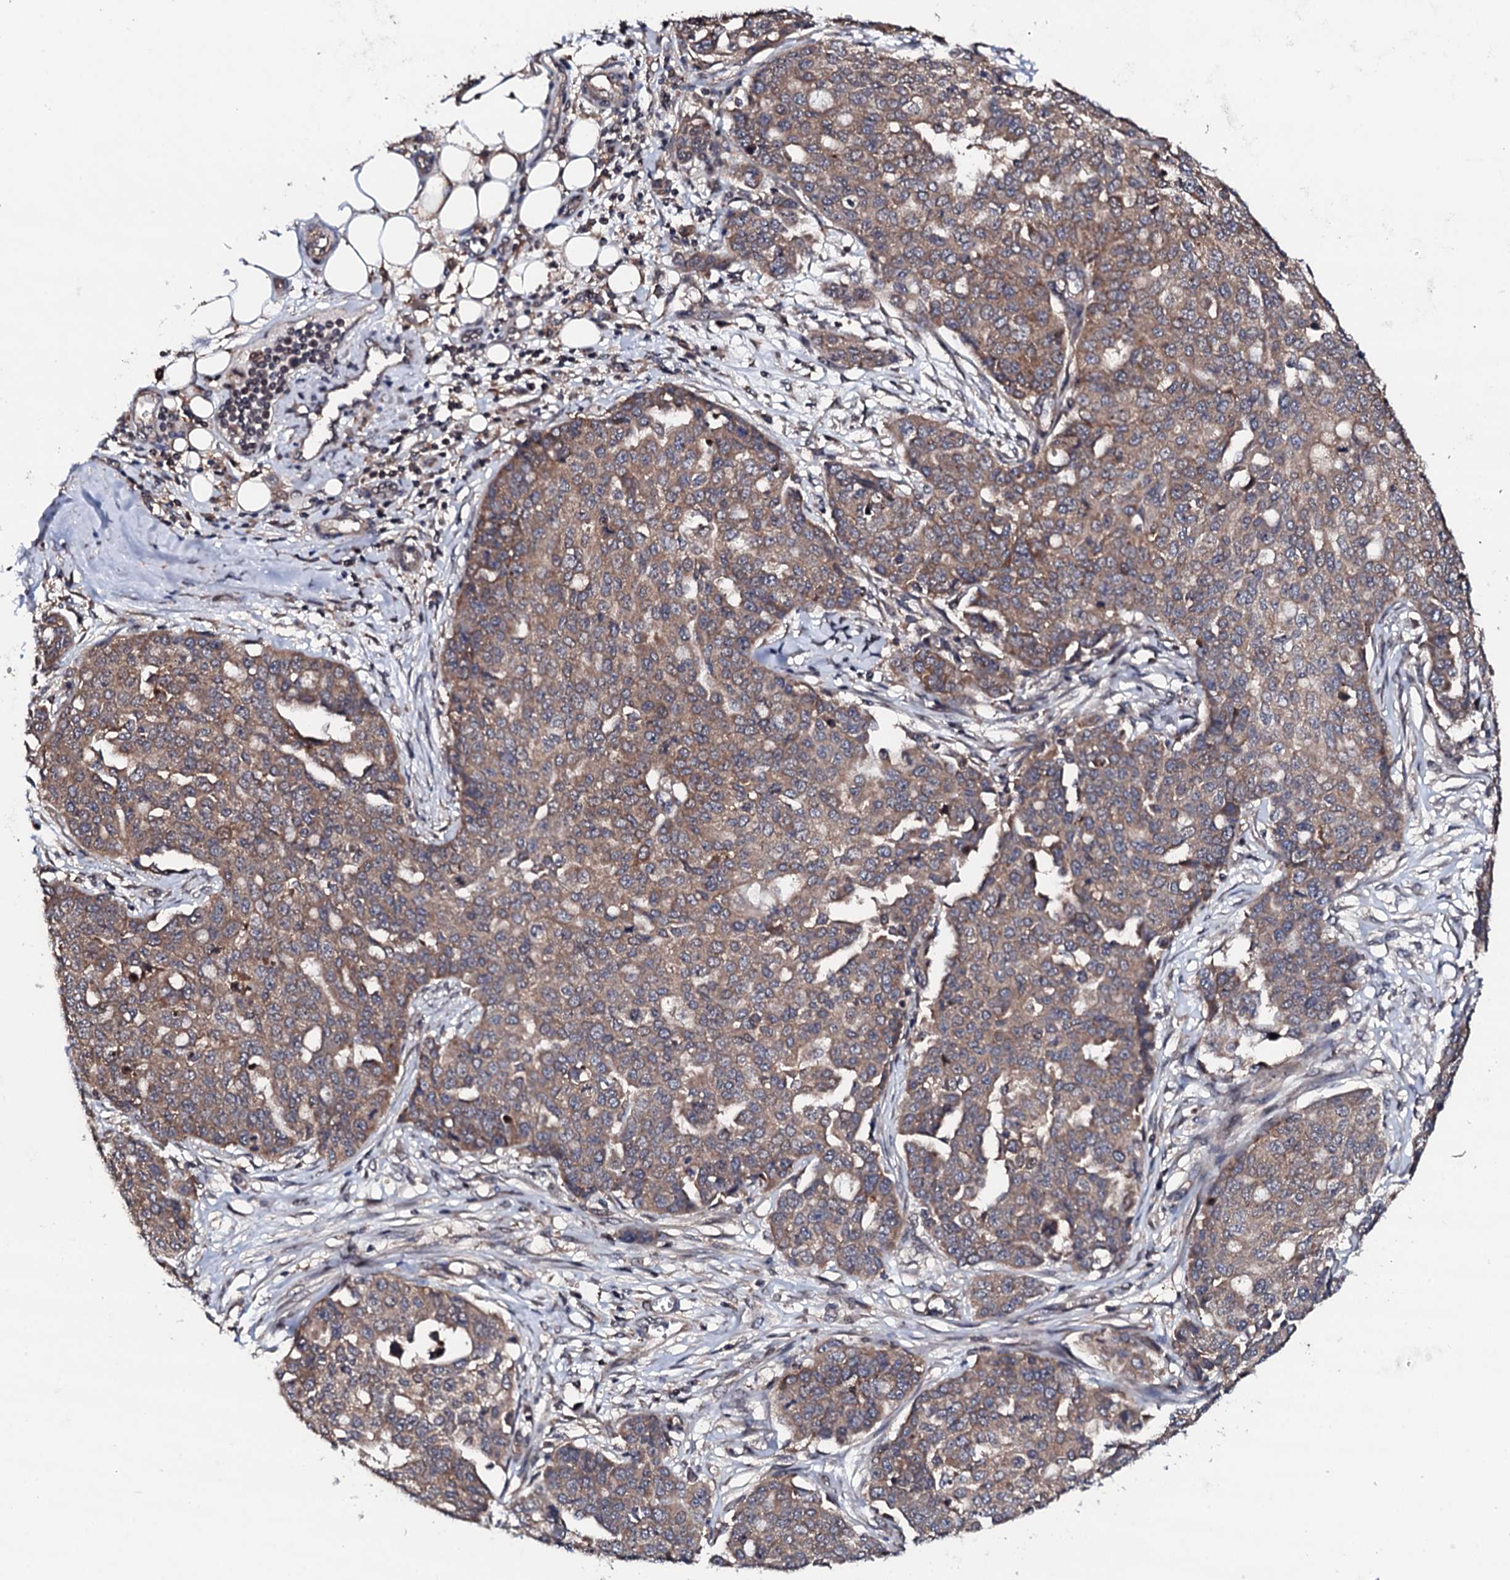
{"staining": {"intensity": "moderate", "quantity": ">75%", "location": "cytoplasmic/membranous"}, "tissue": "ovarian cancer", "cell_type": "Tumor cells", "image_type": "cancer", "snomed": [{"axis": "morphology", "description": "Cystadenocarcinoma, serous, NOS"}, {"axis": "topography", "description": "Soft tissue"}, {"axis": "topography", "description": "Ovary"}], "caption": "An image showing moderate cytoplasmic/membranous positivity in about >75% of tumor cells in ovarian cancer (serous cystadenocarcinoma), as visualized by brown immunohistochemical staining.", "gene": "EDC3", "patient": {"sex": "female", "age": 57}}